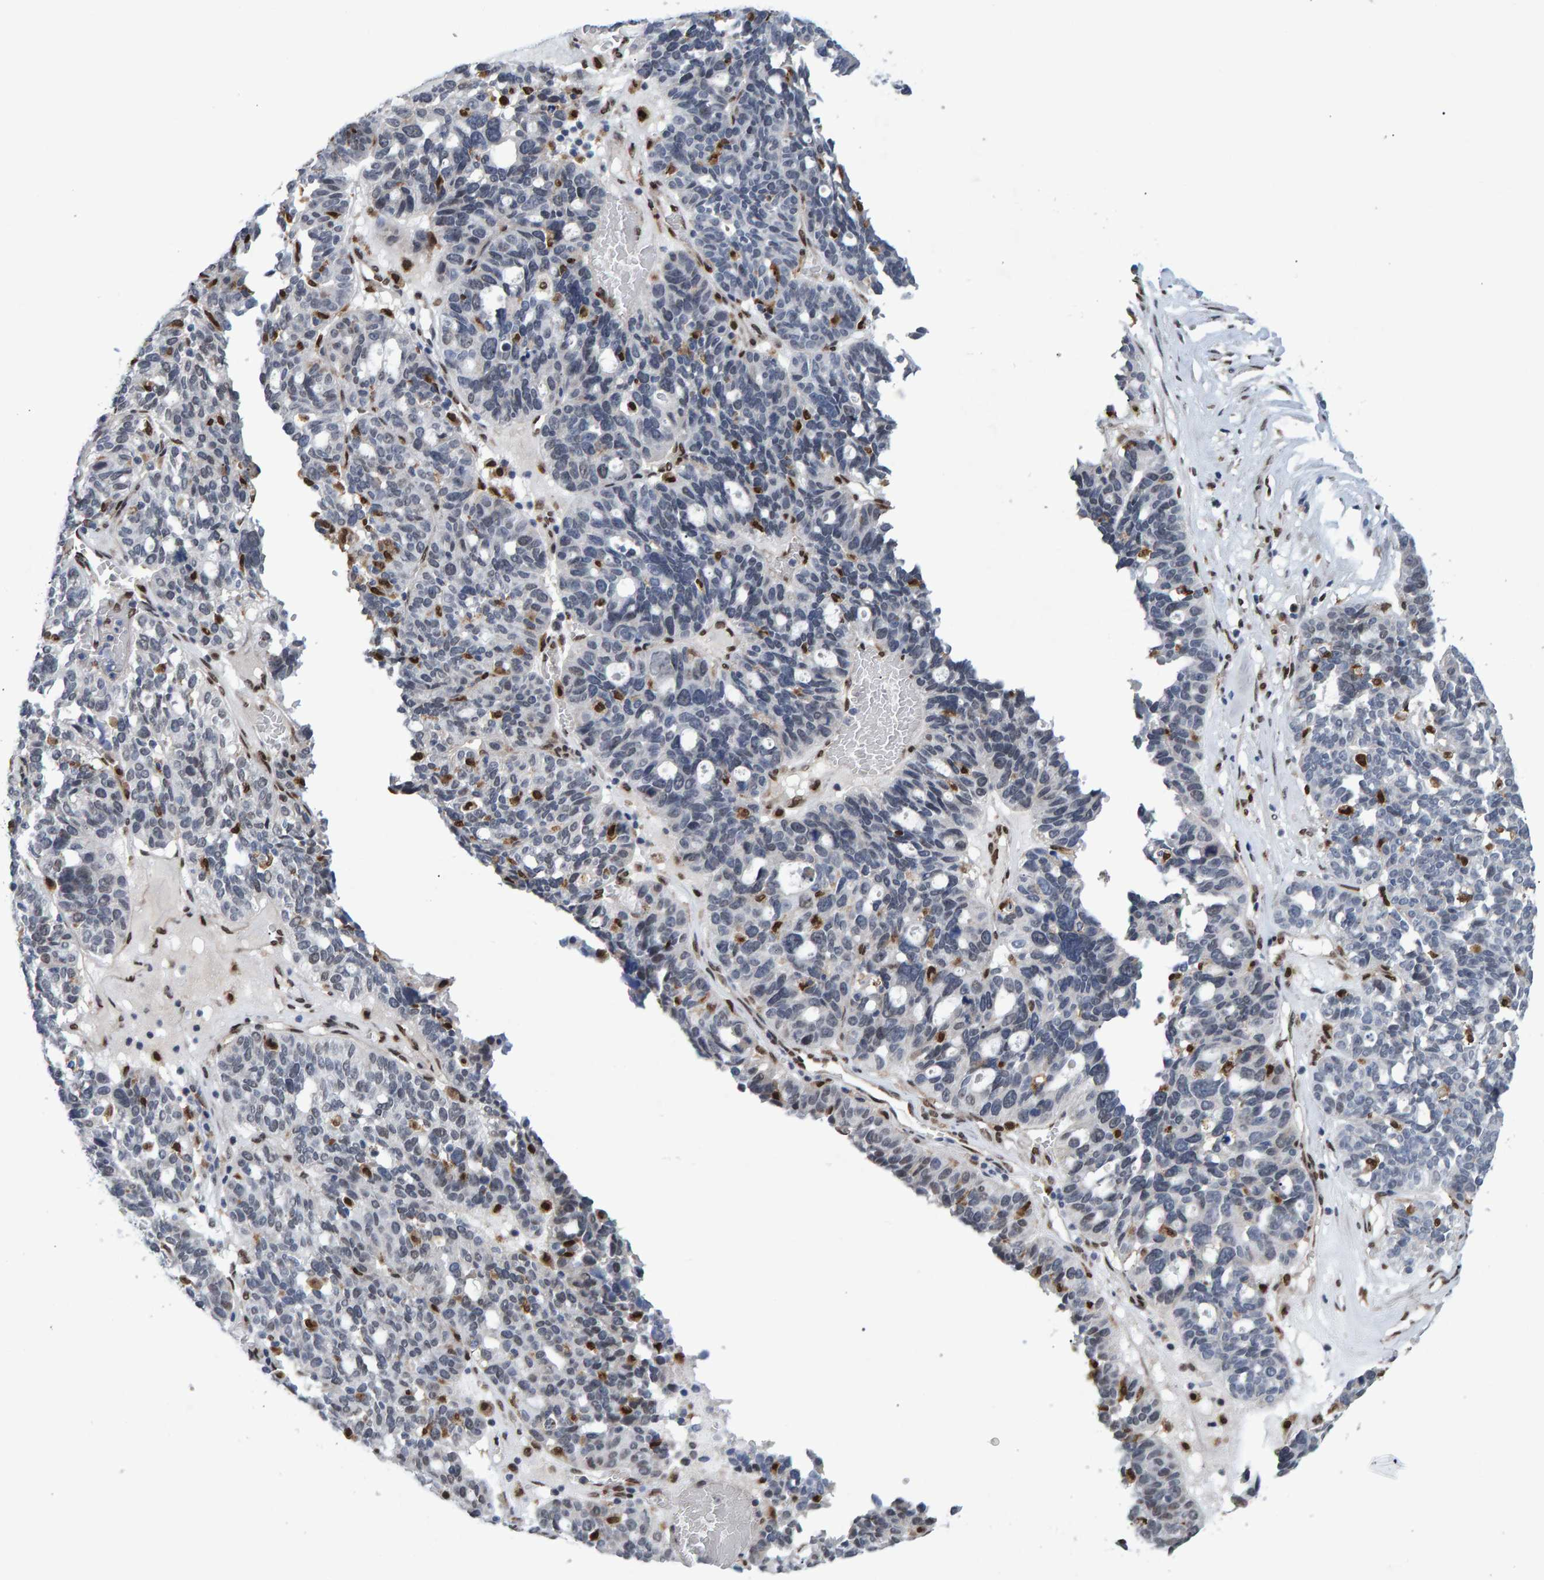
{"staining": {"intensity": "negative", "quantity": "none", "location": "none"}, "tissue": "ovarian cancer", "cell_type": "Tumor cells", "image_type": "cancer", "snomed": [{"axis": "morphology", "description": "Cystadenocarcinoma, serous, NOS"}, {"axis": "topography", "description": "Ovary"}], "caption": "Immunohistochemistry (IHC) of serous cystadenocarcinoma (ovarian) exhibits no positivity in tumor cells. (DAB (3,3'-diaminobenzidine) immunohistochemistry (IHC) visualized using brightfield microscopy, high magnification).", "gene": "QKI", "patient": {"sex": "female", "age": 59}}